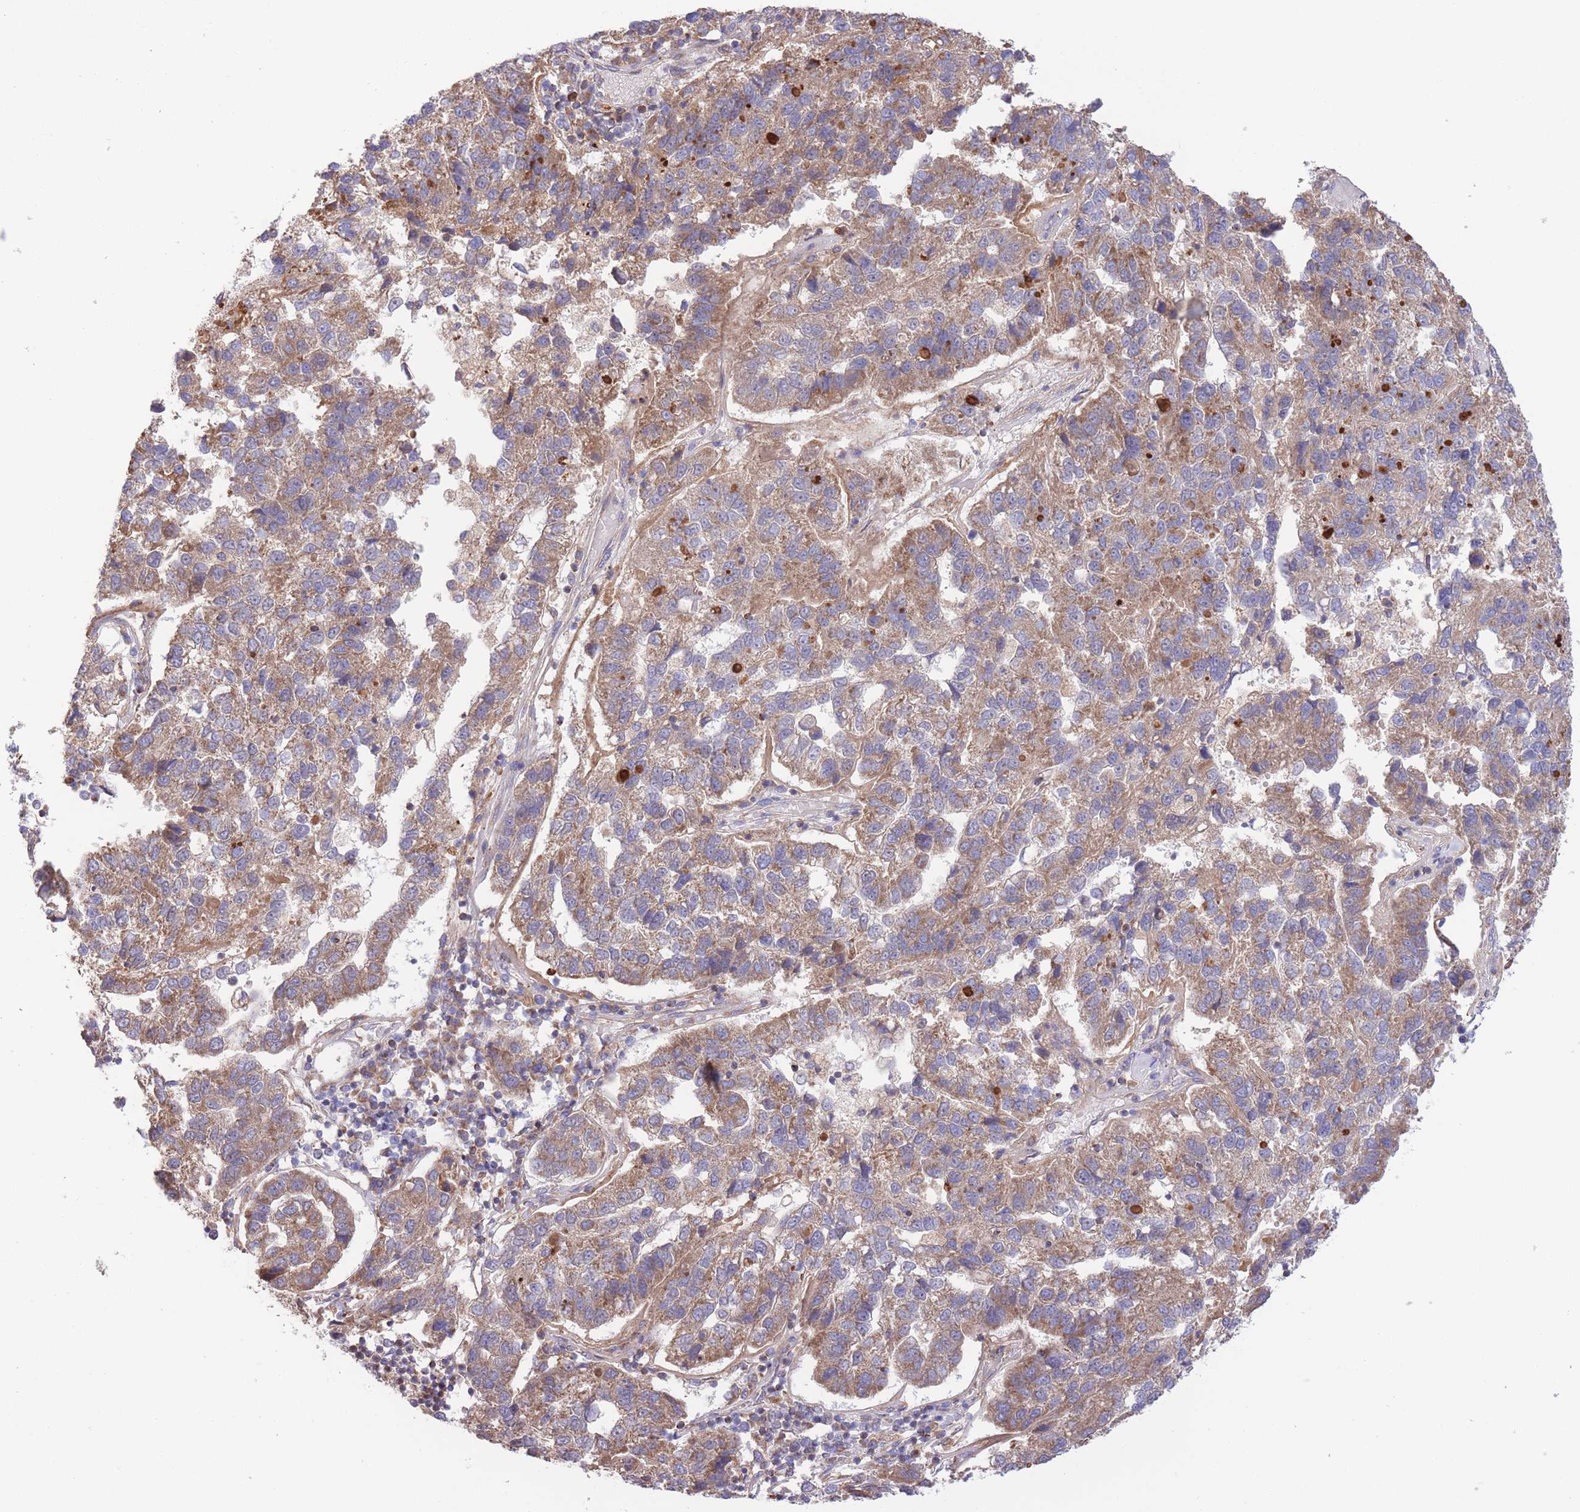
{"staining": {"intensity": "moderate", "quantity": ">75%", "location": "cytoplasmic/membranous"}, "tissue": "pancreatic cancer", "cell_type": "Tumor cells", "image_type": "cancer", "snomed": [{"axis": "morphology", "description": "Adenocarcinoma, NOS"}, {"axis": "topography", "description": "Pancreas"}], "caption": "Human pancreatic cancer stained for a protein (brown) exhibits moderate cytoplasmic/membranous positive staining in approximately >75% of tumor cells.", "gene": "ATP13A2", "patient": {"sex": "female", "age": 61}}